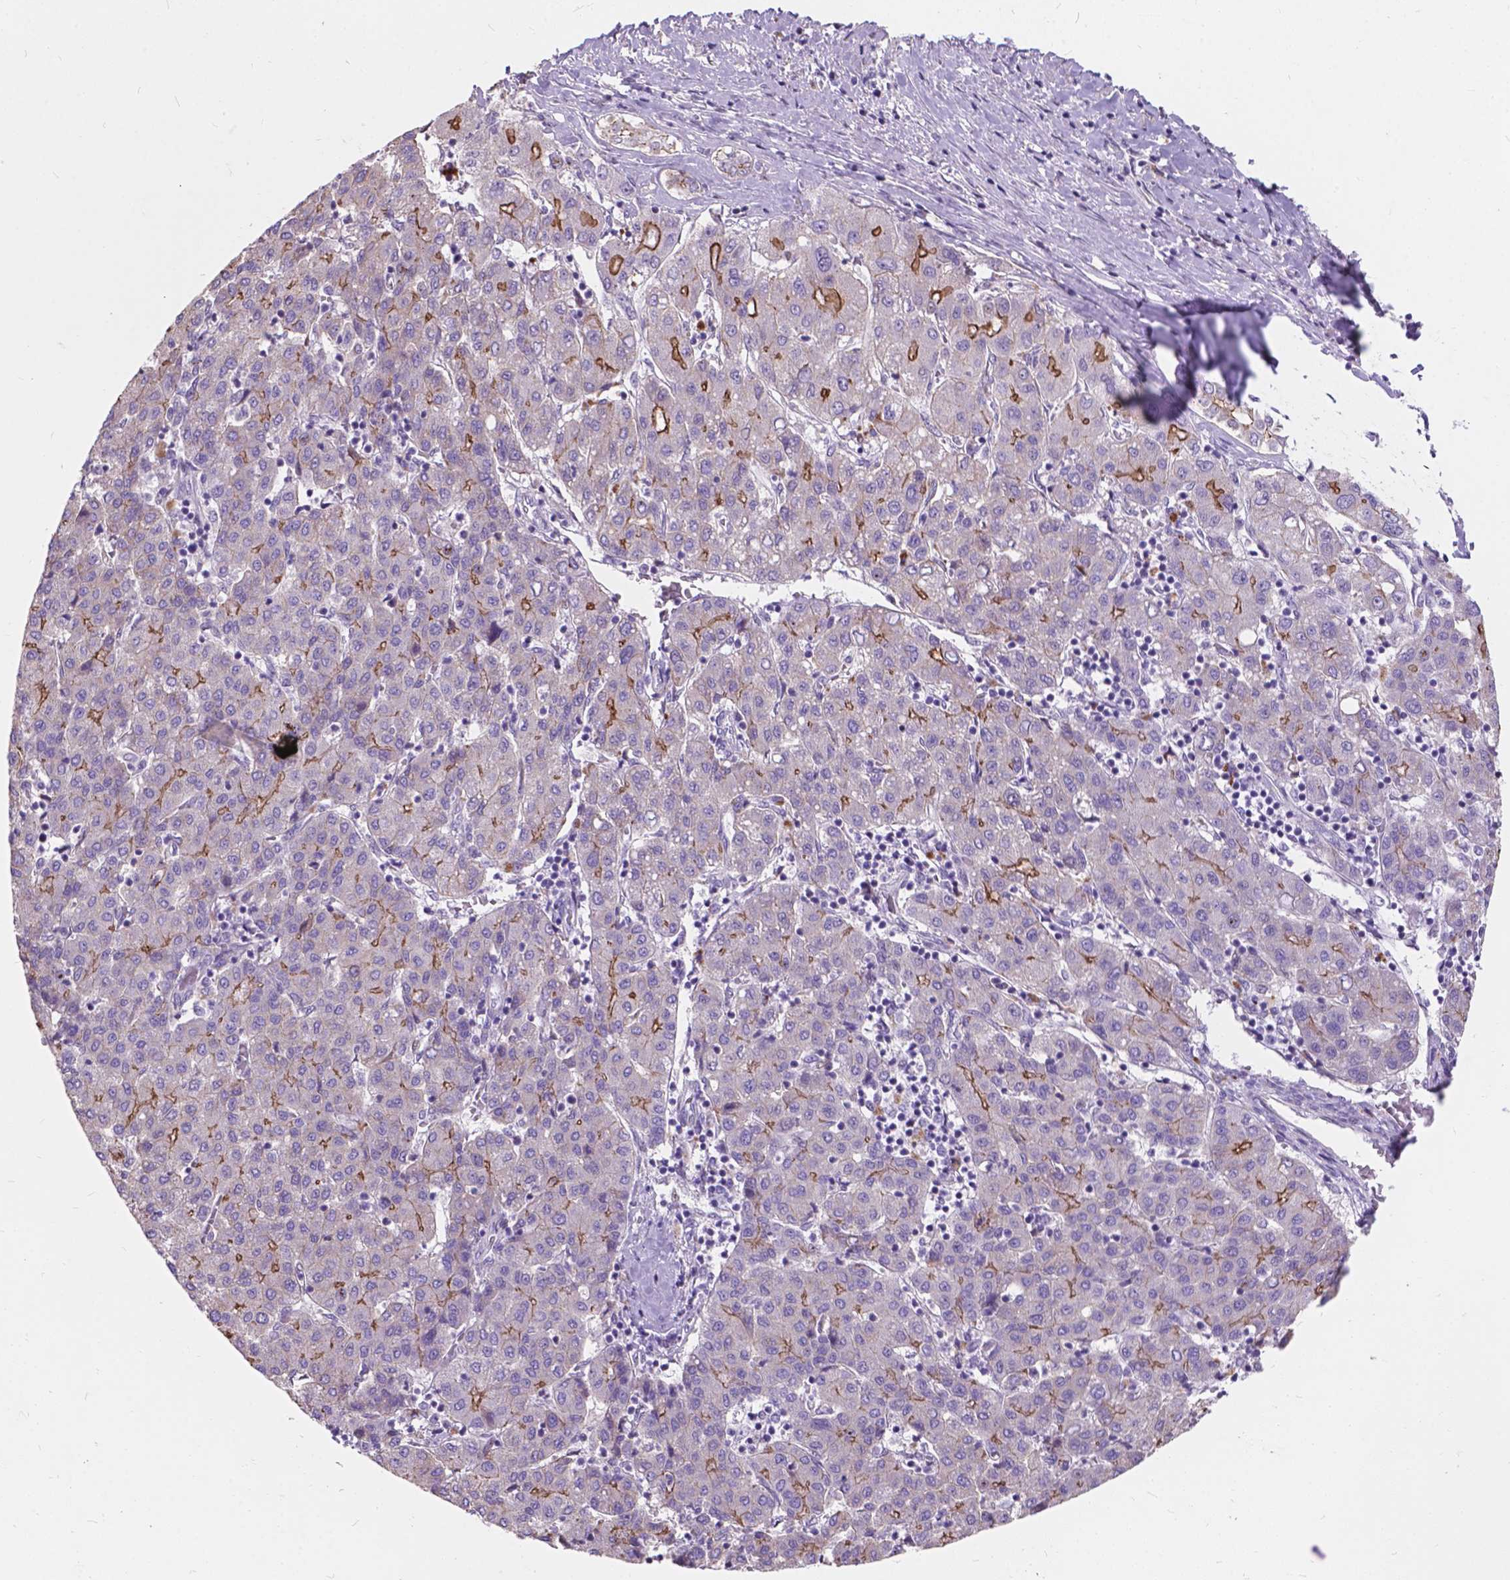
{"staining": {"intensity": "moderate", "quantity": "<25%", "location": "cytoplasmic/membranous"}, "tissue": "liver cancer", "cell_type": "Tumor cells", "image_type": "cancer", "snomed": [{"axis": "morphology", "description": "Carcinoma, Hepatocellular, NOS"}, {"axis": "topography", "description": "Liver"}], "caption": "This image shows immunohistochemistry (IHC) staining of human liver cancer, with low moderate cytoplasmic/membranous expression in approximately <25% of tumor cells.", "gene": "MYH14", "patient": {"sex": "male", "age": 65}}